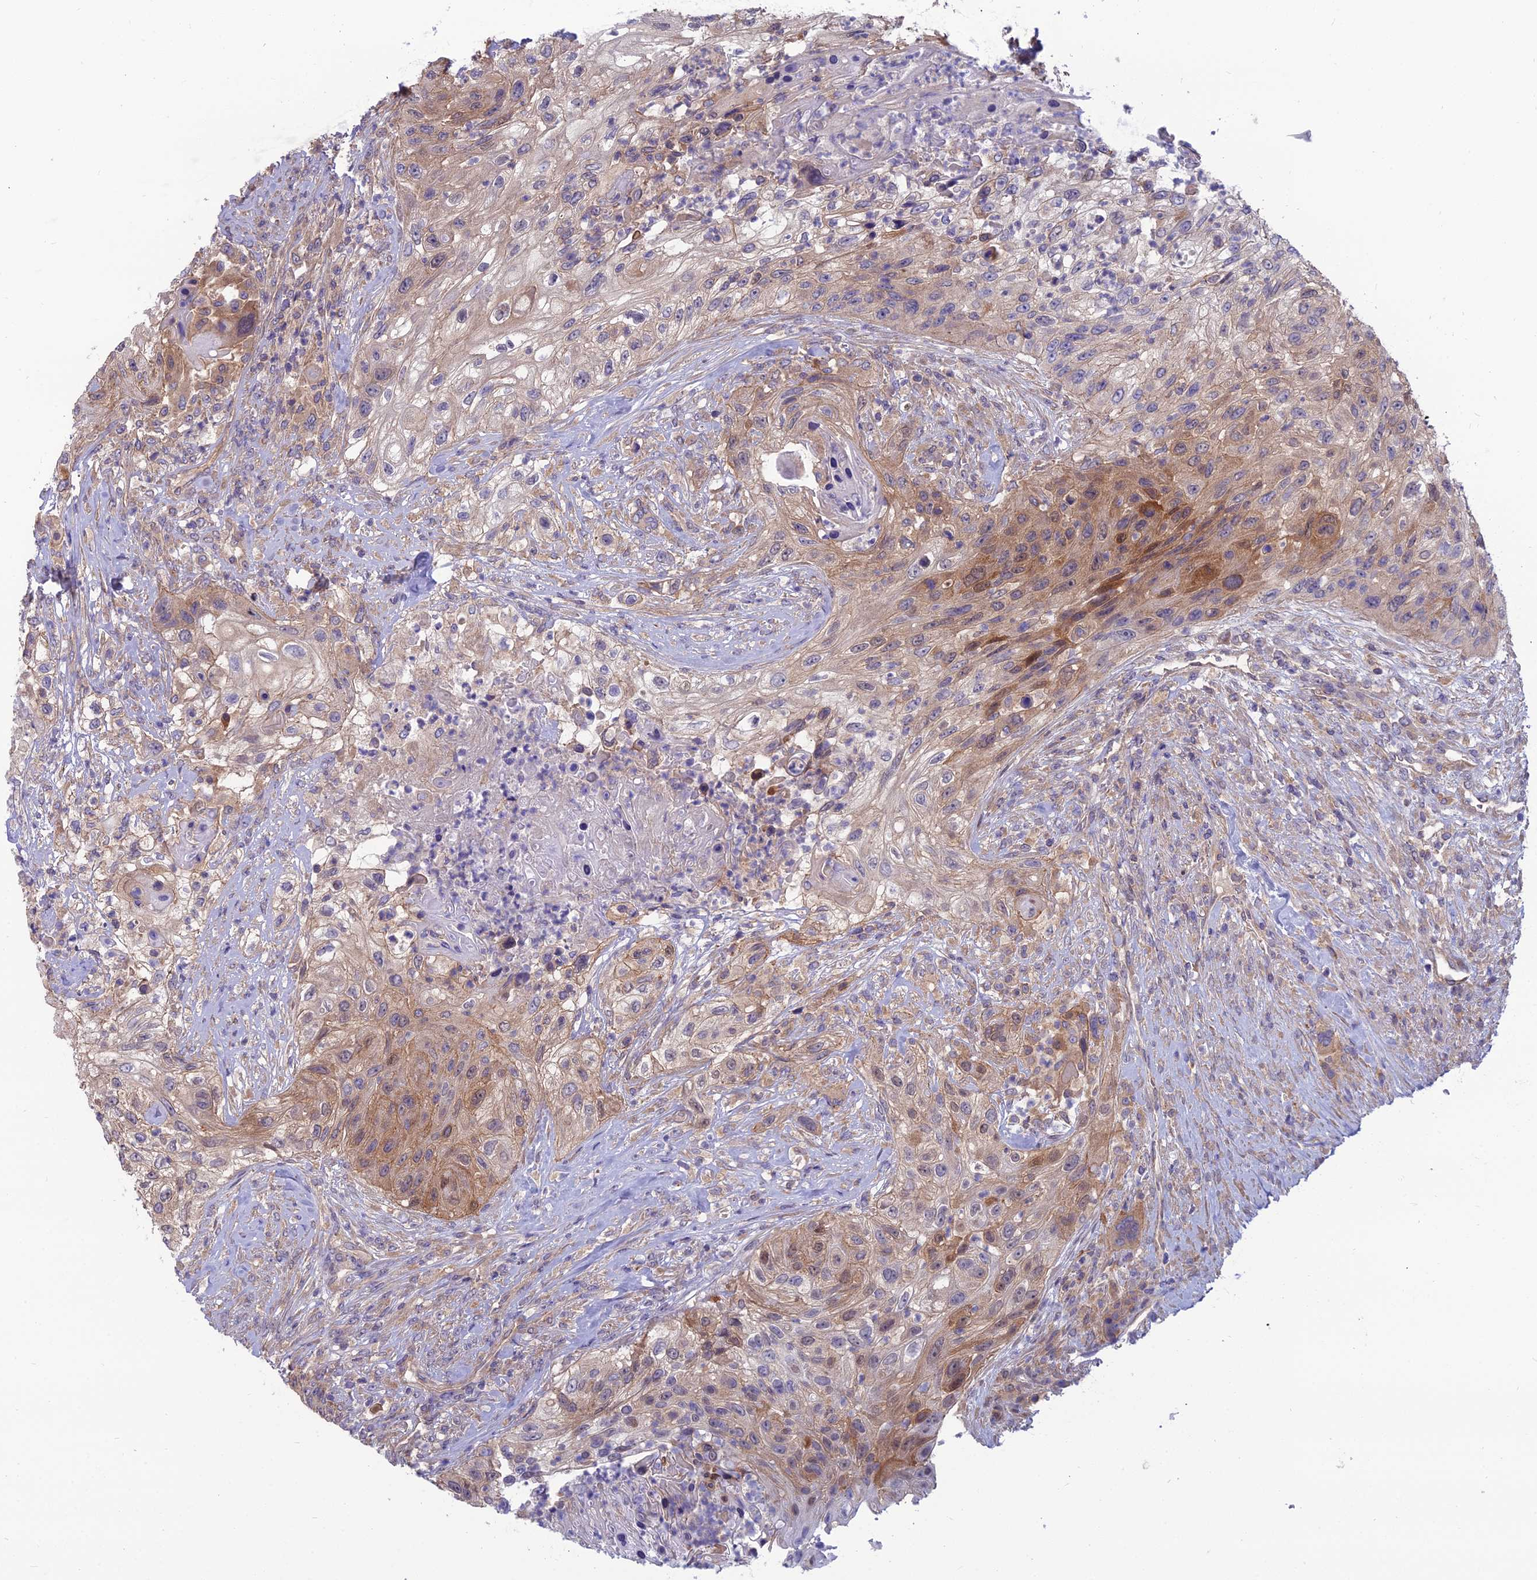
{"staining": {"intensity": "moderate", "quantity": "25%-75%", "location": "cytoplasmic/membranous,nuclear"}, "tissue": "urothelial cancer", "cell_type": "Tumor cells", "image_type": "cancer", "snomed": [{"axis": "morphology", "description": "Urothelial carcinoma, High grade"}, {"axis": "topography", "description": "Urinary bladder"}], "caption": "The micrograph exhibits a brown stain indicating the presence of a protein in the cytoplasmic/membranous and nuclear of tumor cells in high-grade urothelial carcinoma.", "gene": "MVD", "patient": {"sex": "female", "age": 60}}